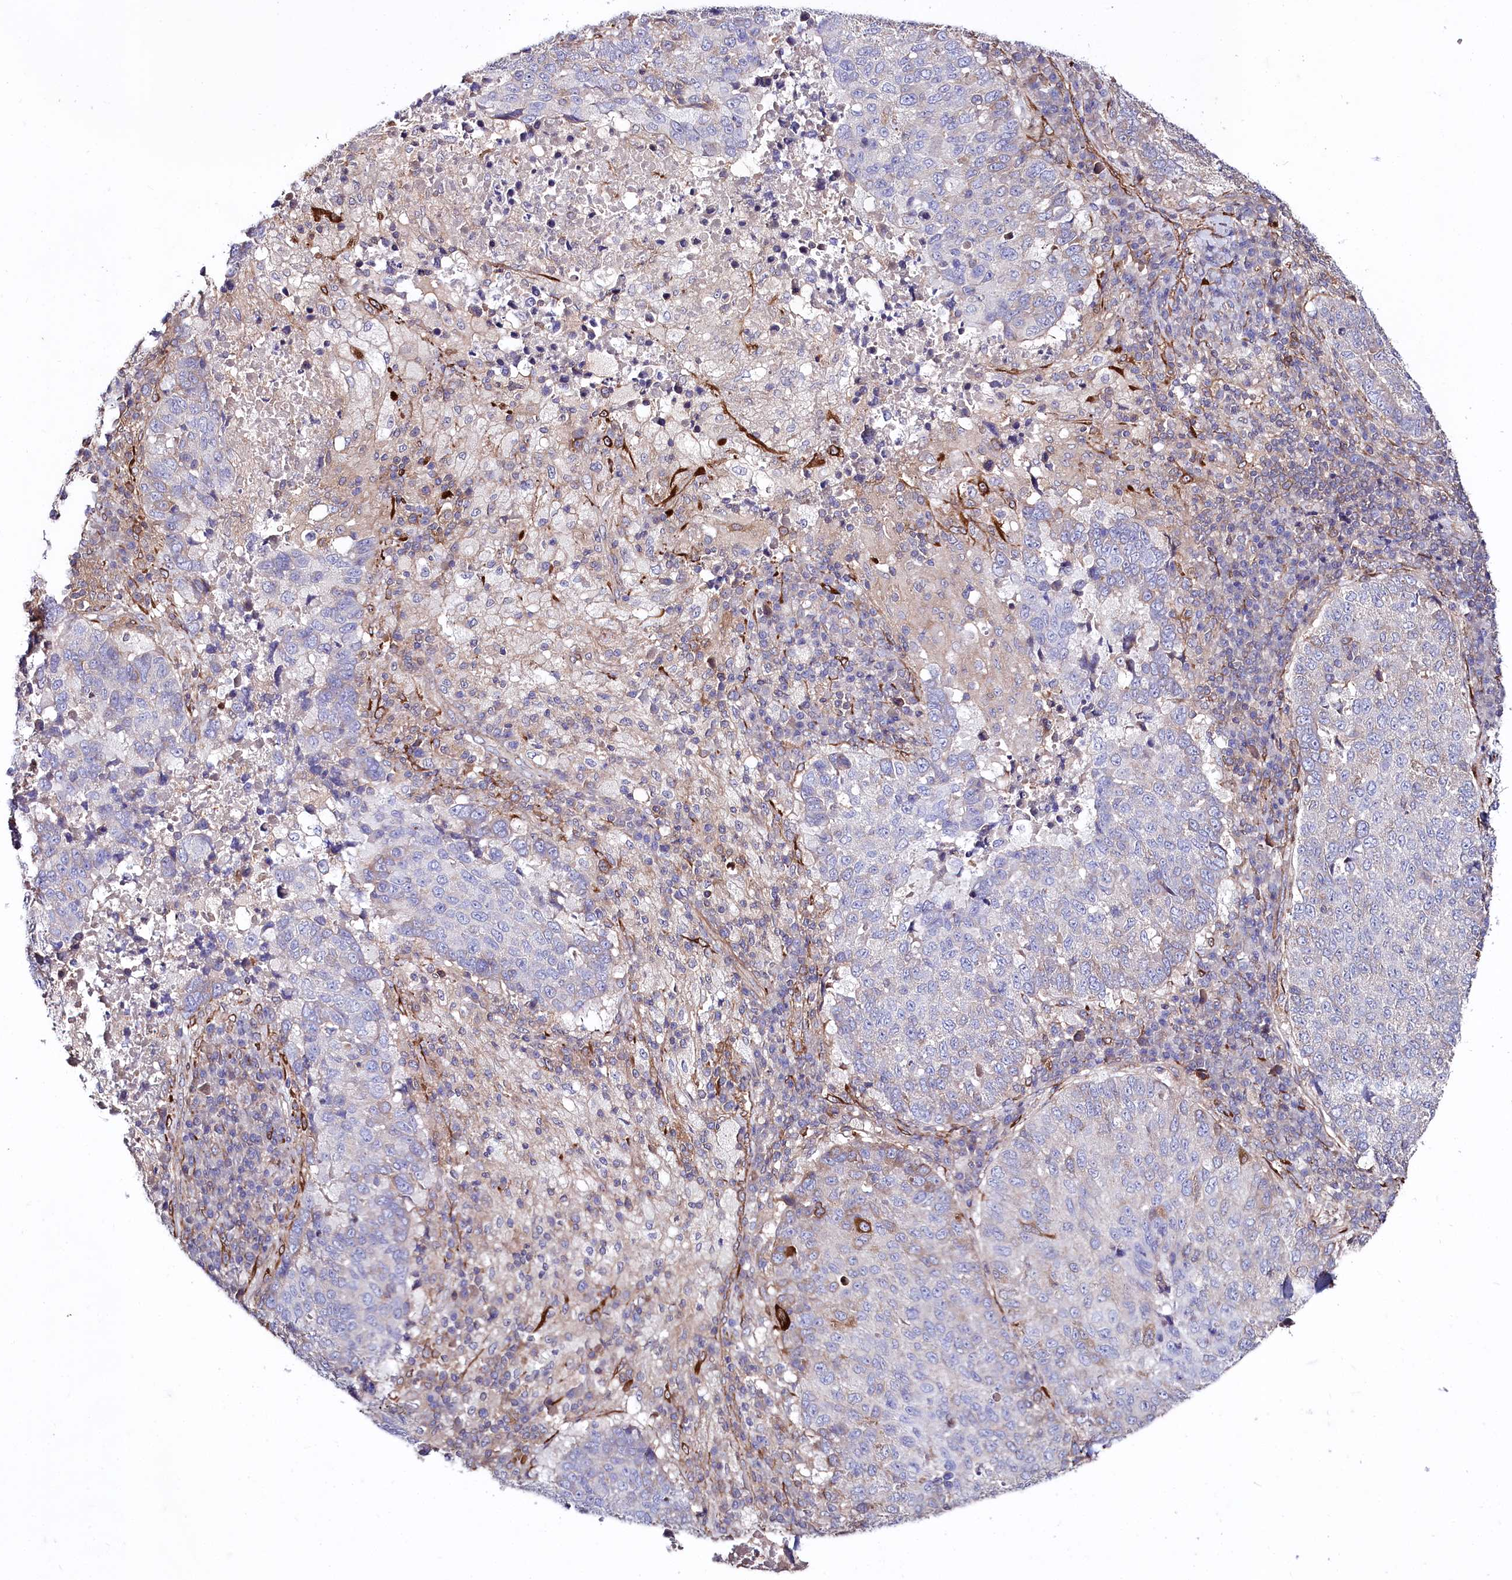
{"staining": {"intensity": "negative", "quantity": "none", "location": "none"}, "tissue": "lung cancer", "cell_type": "Tumor cells", "image_type": "cancer", "snomed": [{"axis": "morphology", "description": "Squamous cell carcinoma, NOS"}, {"axis": "topography", "description": "Lung"}], "caption": "A histopathology image of human lung cancer is negative for staining in tumor cells. (DAB IHC, high magnification).", "gene": "FCHSD2", "patient": {"sex": "male", "age": 73}}